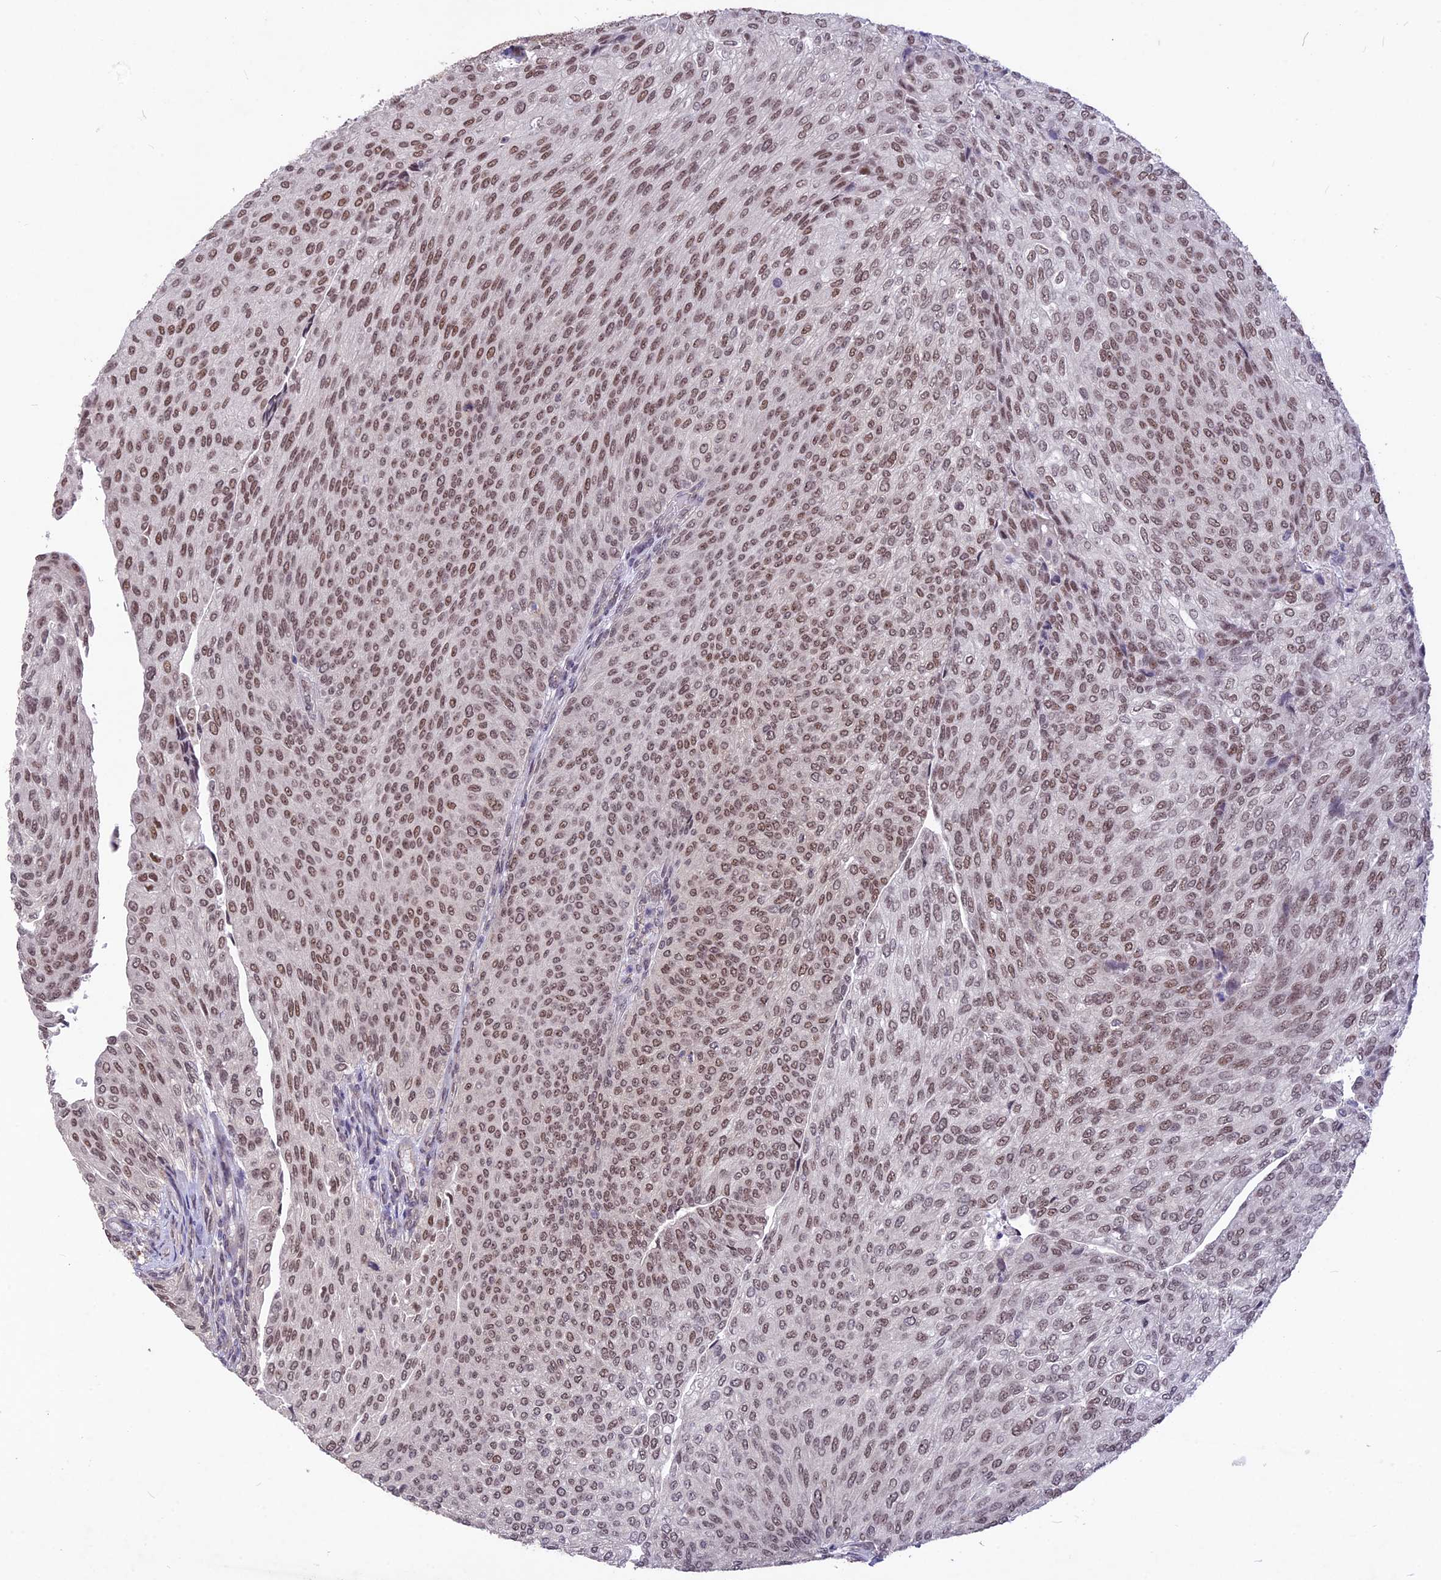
{"staining": {"intensity": "moderate", "quantity": ">75%", "location": "nuclear"}, "tissue": "urothelial cancer", "cell_type": "Tumor cells", "image_type": "cancer", "snomed": [{"axis": "morphology", "description": "Urothelial carcinoma, High grade"}, {"axis": "topography", "description": "Urinary bladder"}], "caption": "A photomicrograph of human urothelial cancer stained for a protein shows moderate nuclear brown staining in tumor cells.", "gene": "DIS3", "patient": {"sex": "female", "age": 79}}